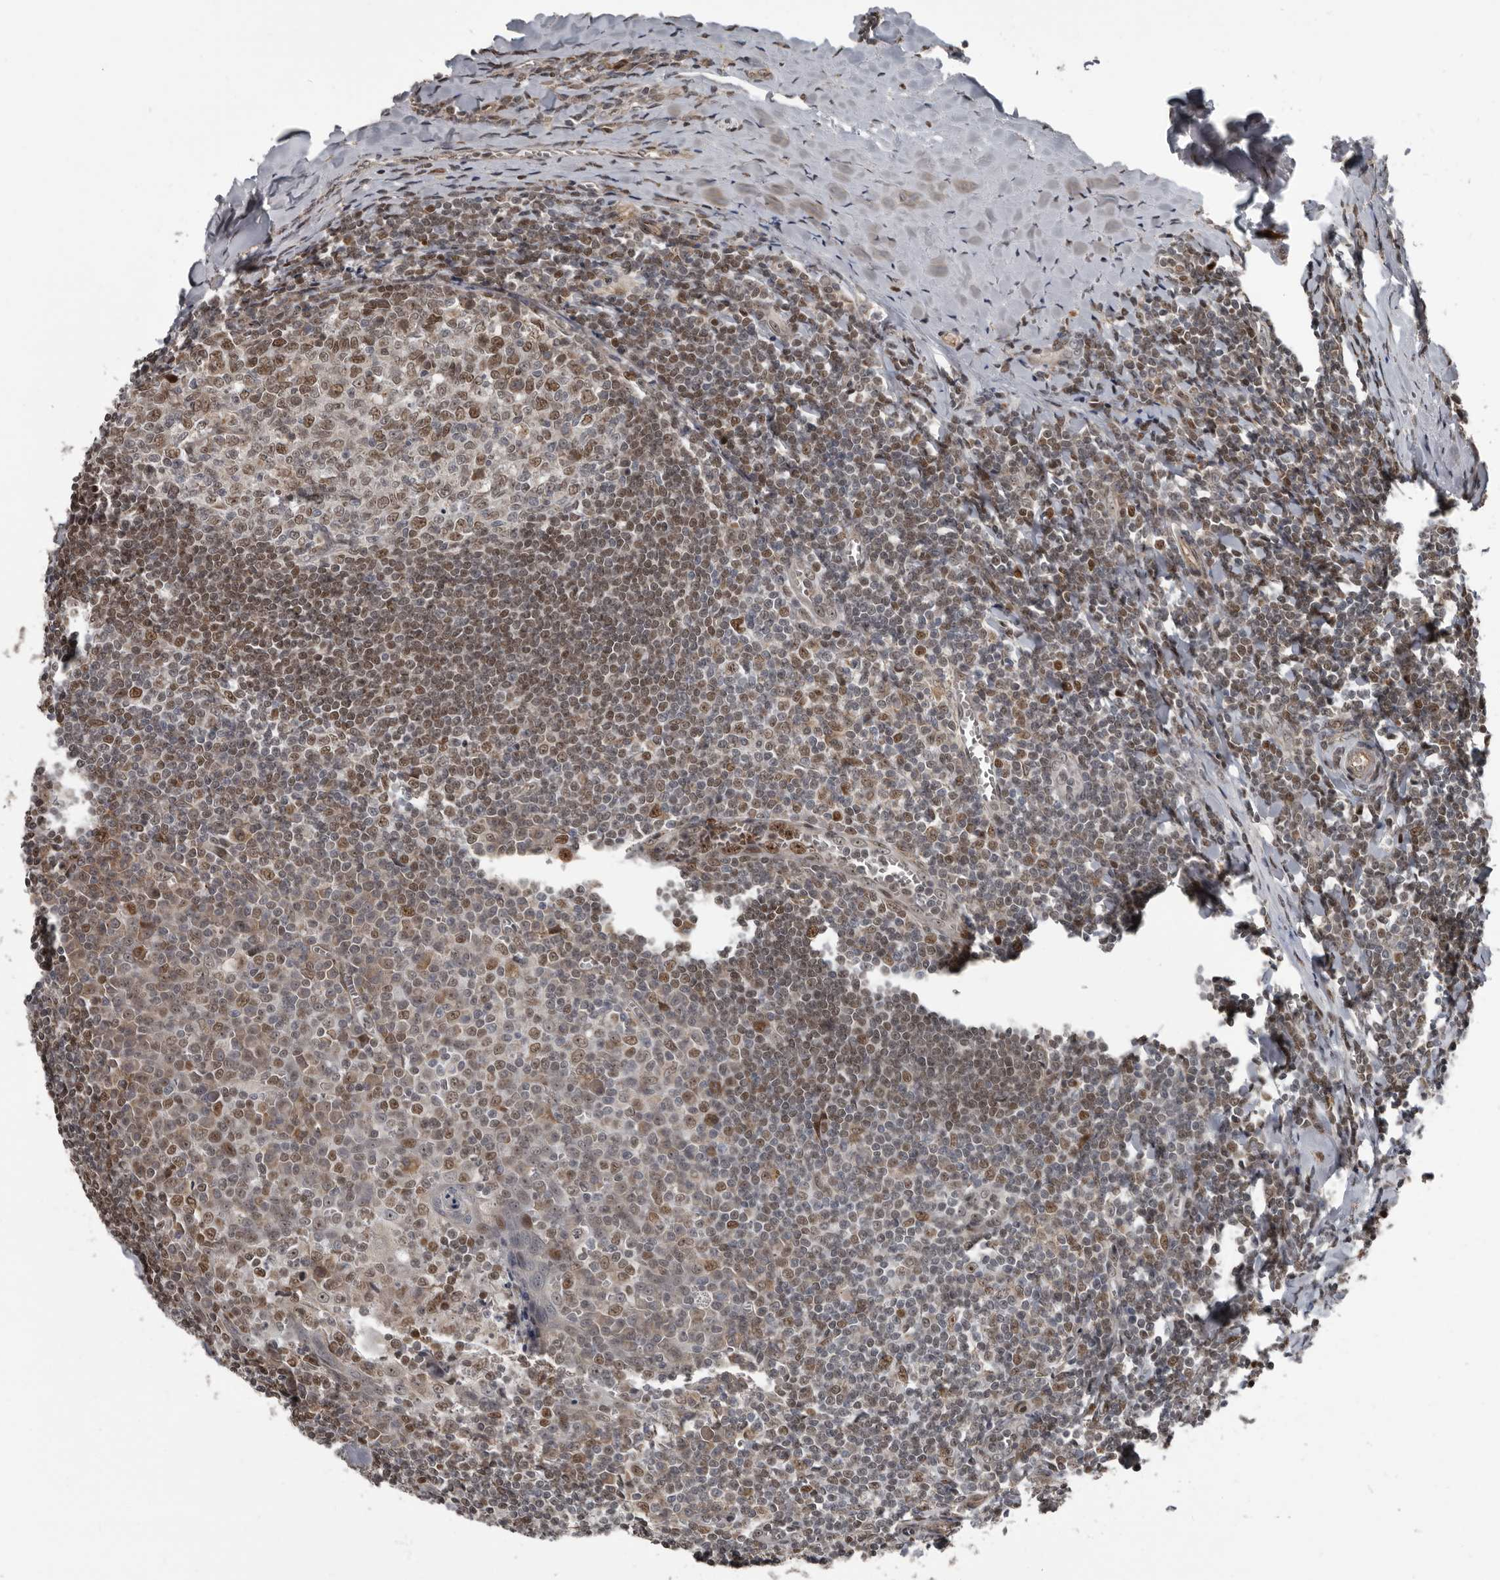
{"staining": {"intensity": "moderate", "quantity": ">75%", "location": "nuclear"}, "tissue": "tonsil", "cell_type": "Germinal center cells", "image_type": "normal", "snomed": [{"axis": "morphology", "description": "Normal tissue, NOS"}, {"axis": "topography", "description": "Tonsil"}], "caption": "A brown stain shows moderate nuclear positivity of a protein in germinal center cells of normal human tonsil. (DAB (3,3'-diaminobenzidine) IHC with brightfield microscopy, high magnification).", "gene": "CHD1L", "patient": {"sex": "male", "age": 27}}